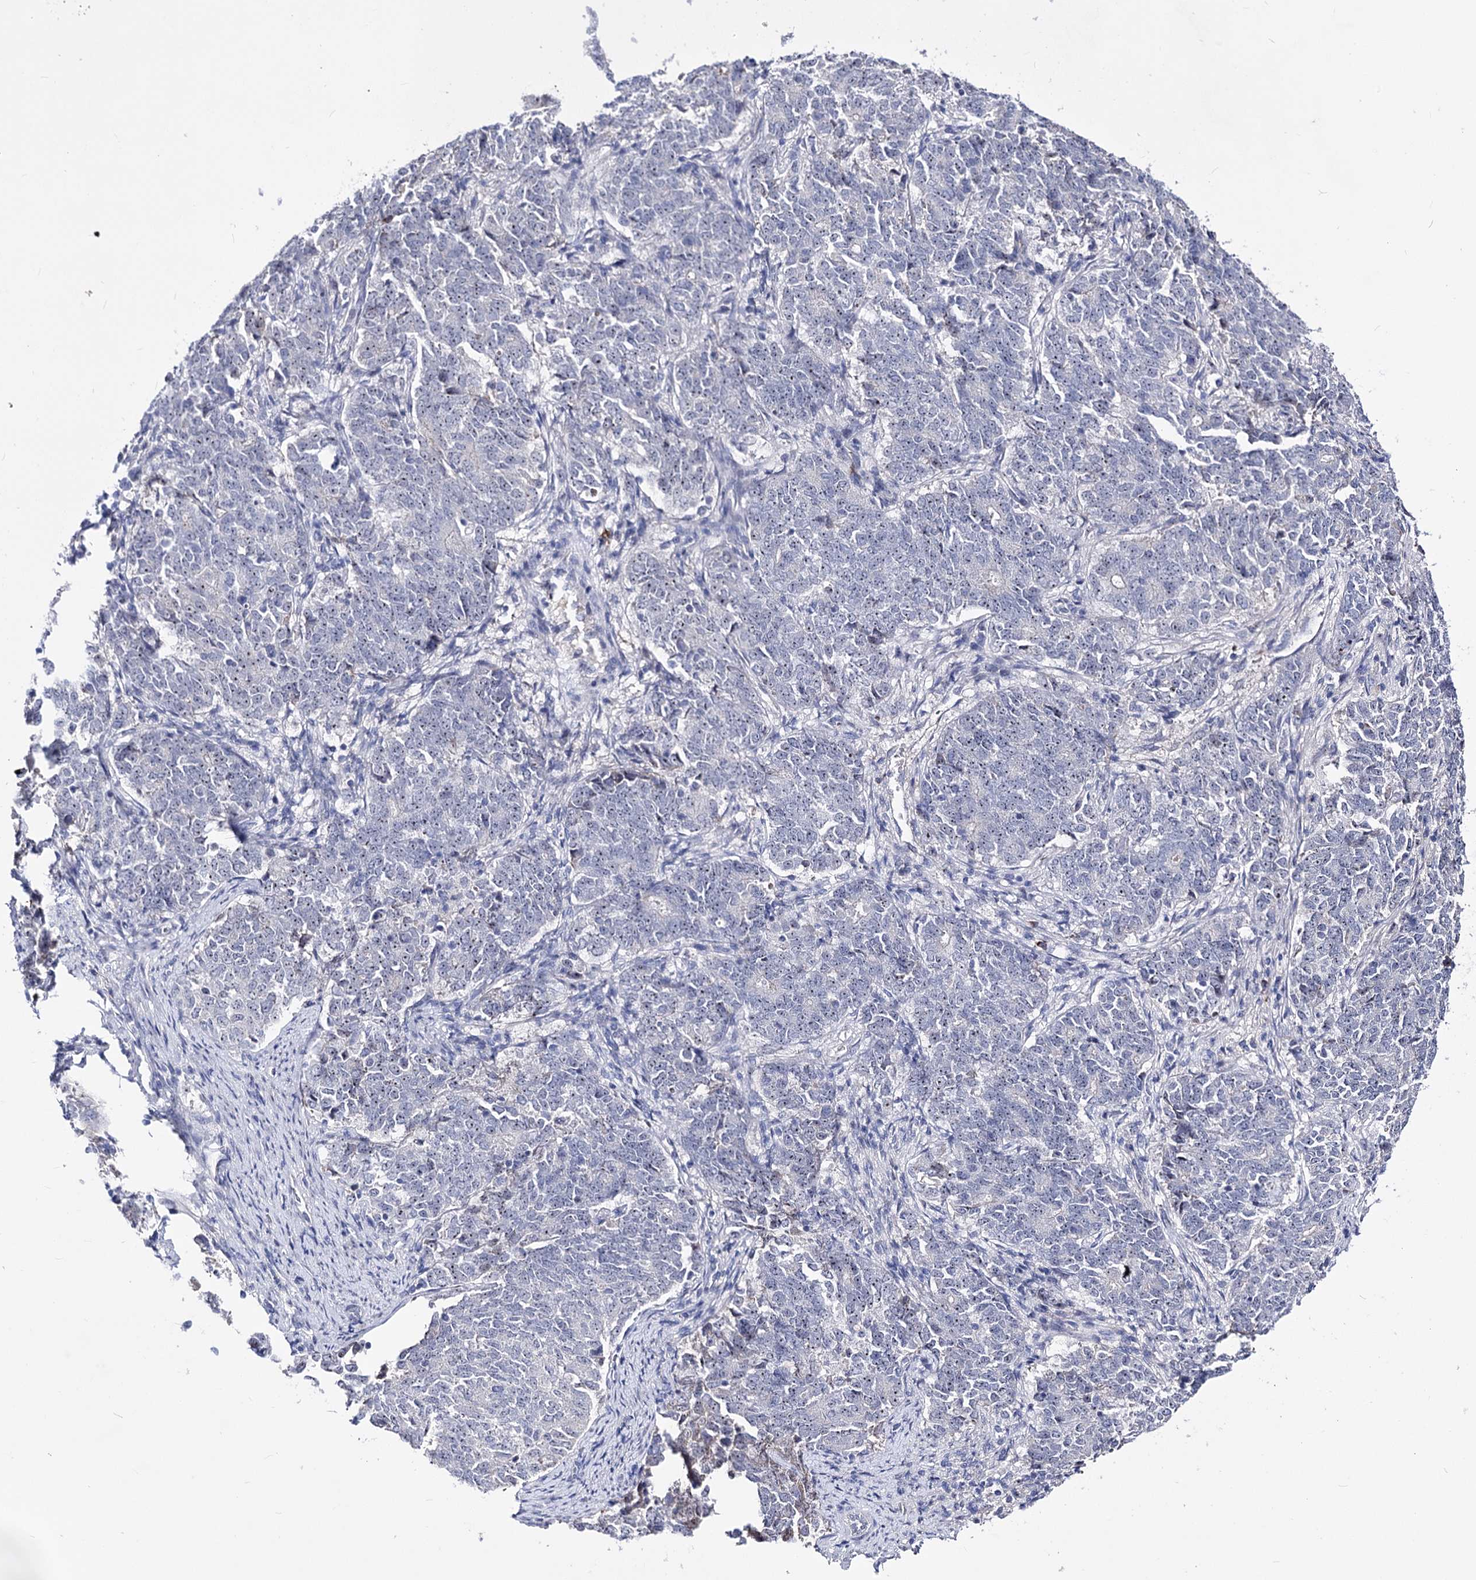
{"staining": {"intensity": "moderate", "quantity": "25%-75%", "location": "nuclear"}, "tissue": "endometrial cancer", "cell_type": "Tumor cells", "image_type": "cancer", "snomed": [{"axis": "morphology", "description": "Adenocarcinoma, NOS"}, {"axis": "topography", "description": "Endometrium"}], "caption": "Brown immunohistochemical staining in adenocarcinoma (endometrial) reveals moderate nuclear positivity in approximately 25%-75% of tumor cells.", "gene": "PCGF5", "patient": {"sex": "female", "age": 80}}